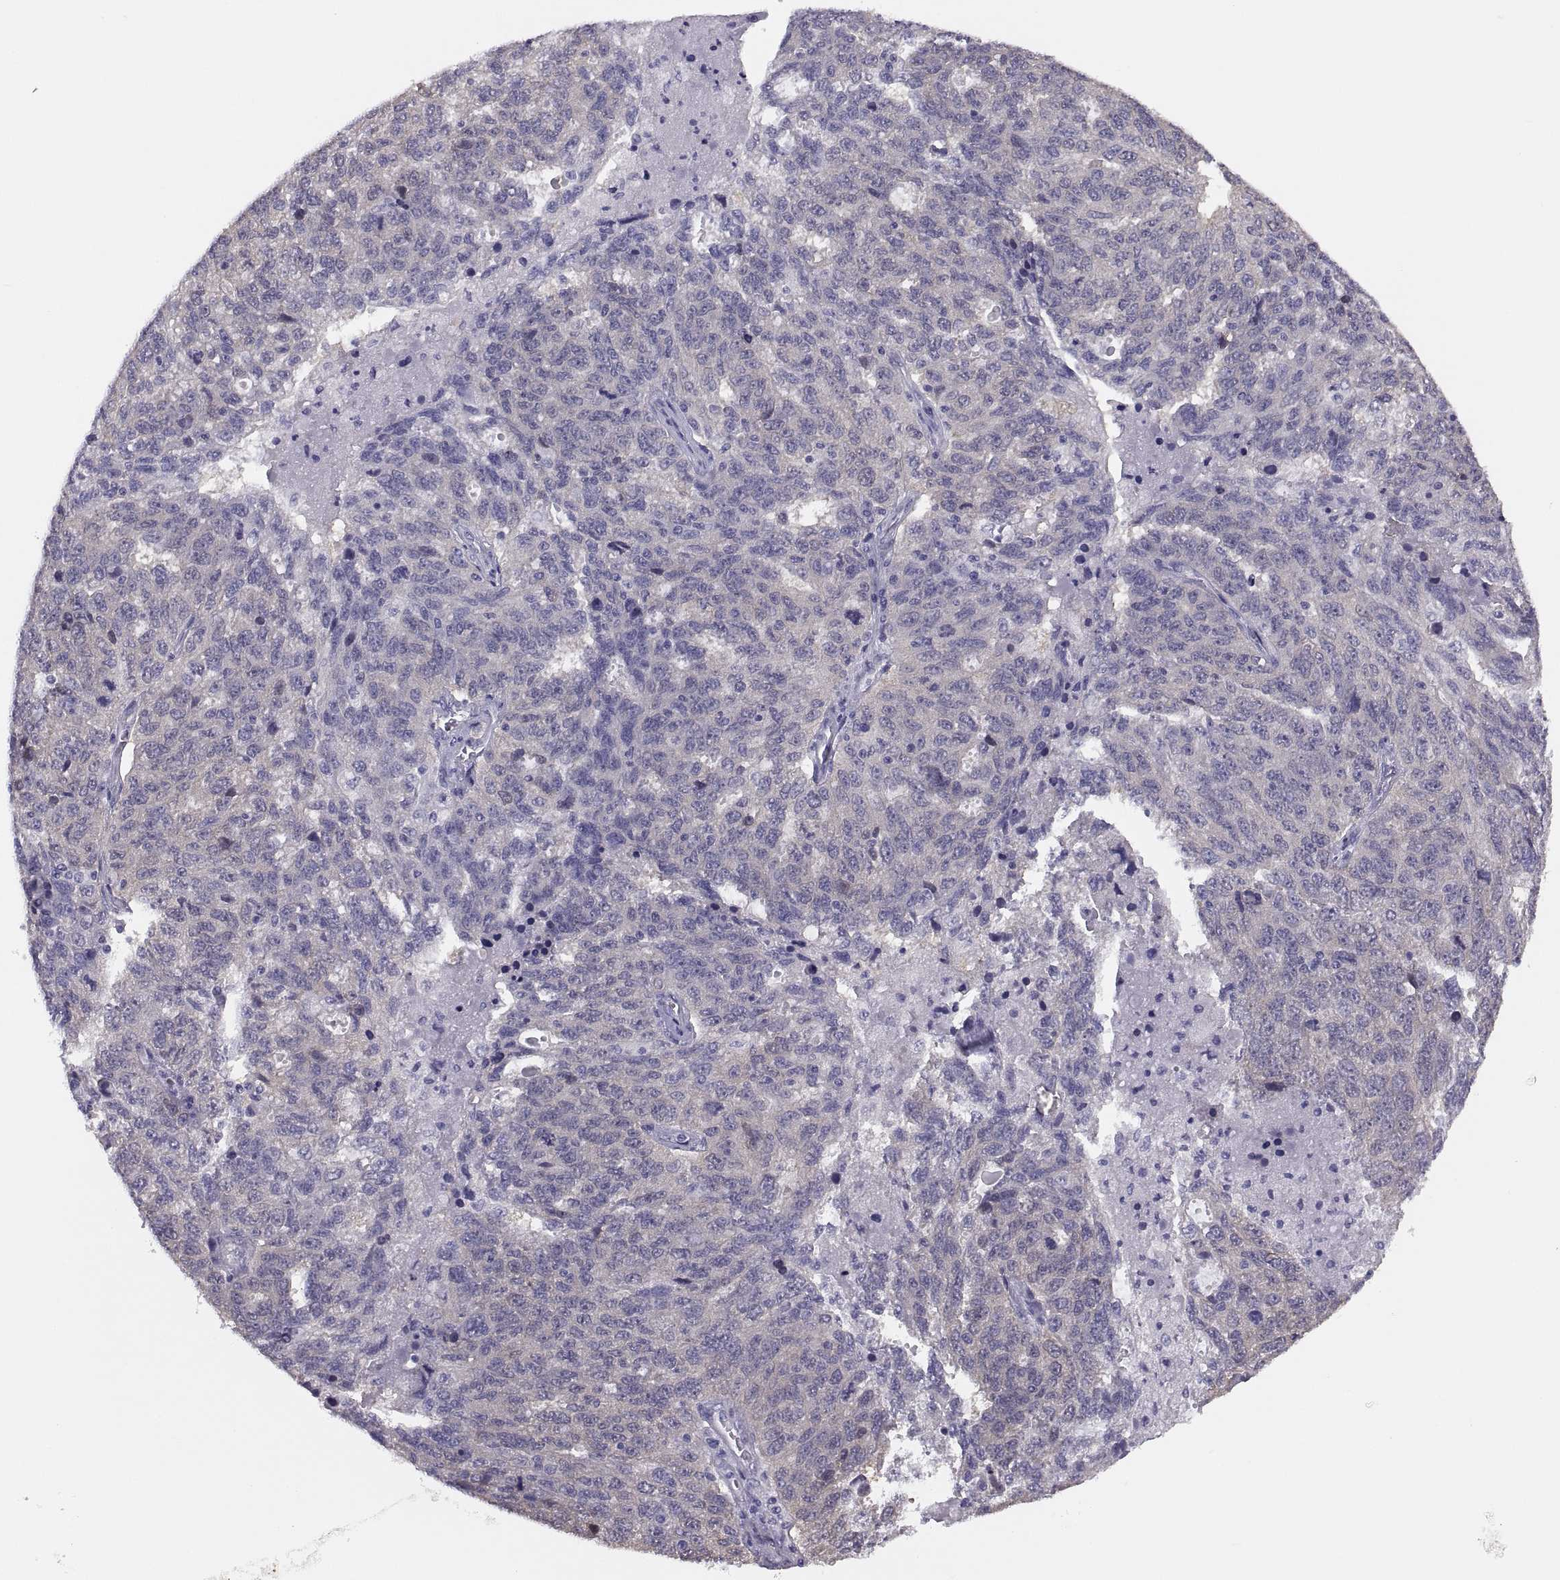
{"staining": {"intensity": "negative", "quantity": "none", "location": "none"}, "tissue": "ovarian cancer", "cell_type": "Tumor cells", "image_type": "cancer", "snomed": [{"axis": "morphology", "description": "Cystadenocarcinoma, serous, NOS"}, {"axis": "topography", "description": "Ovary"}], "caption": "High magnification brightfield microscopy of ovarian cancer (serous cystadenocarcinoma) stained with DAB (brown) and counterstained with hematoxylin (blue): tumor cells show no significant positivity.", "gene": "STRC", "patient": {"sex": "female", "age": 71}}